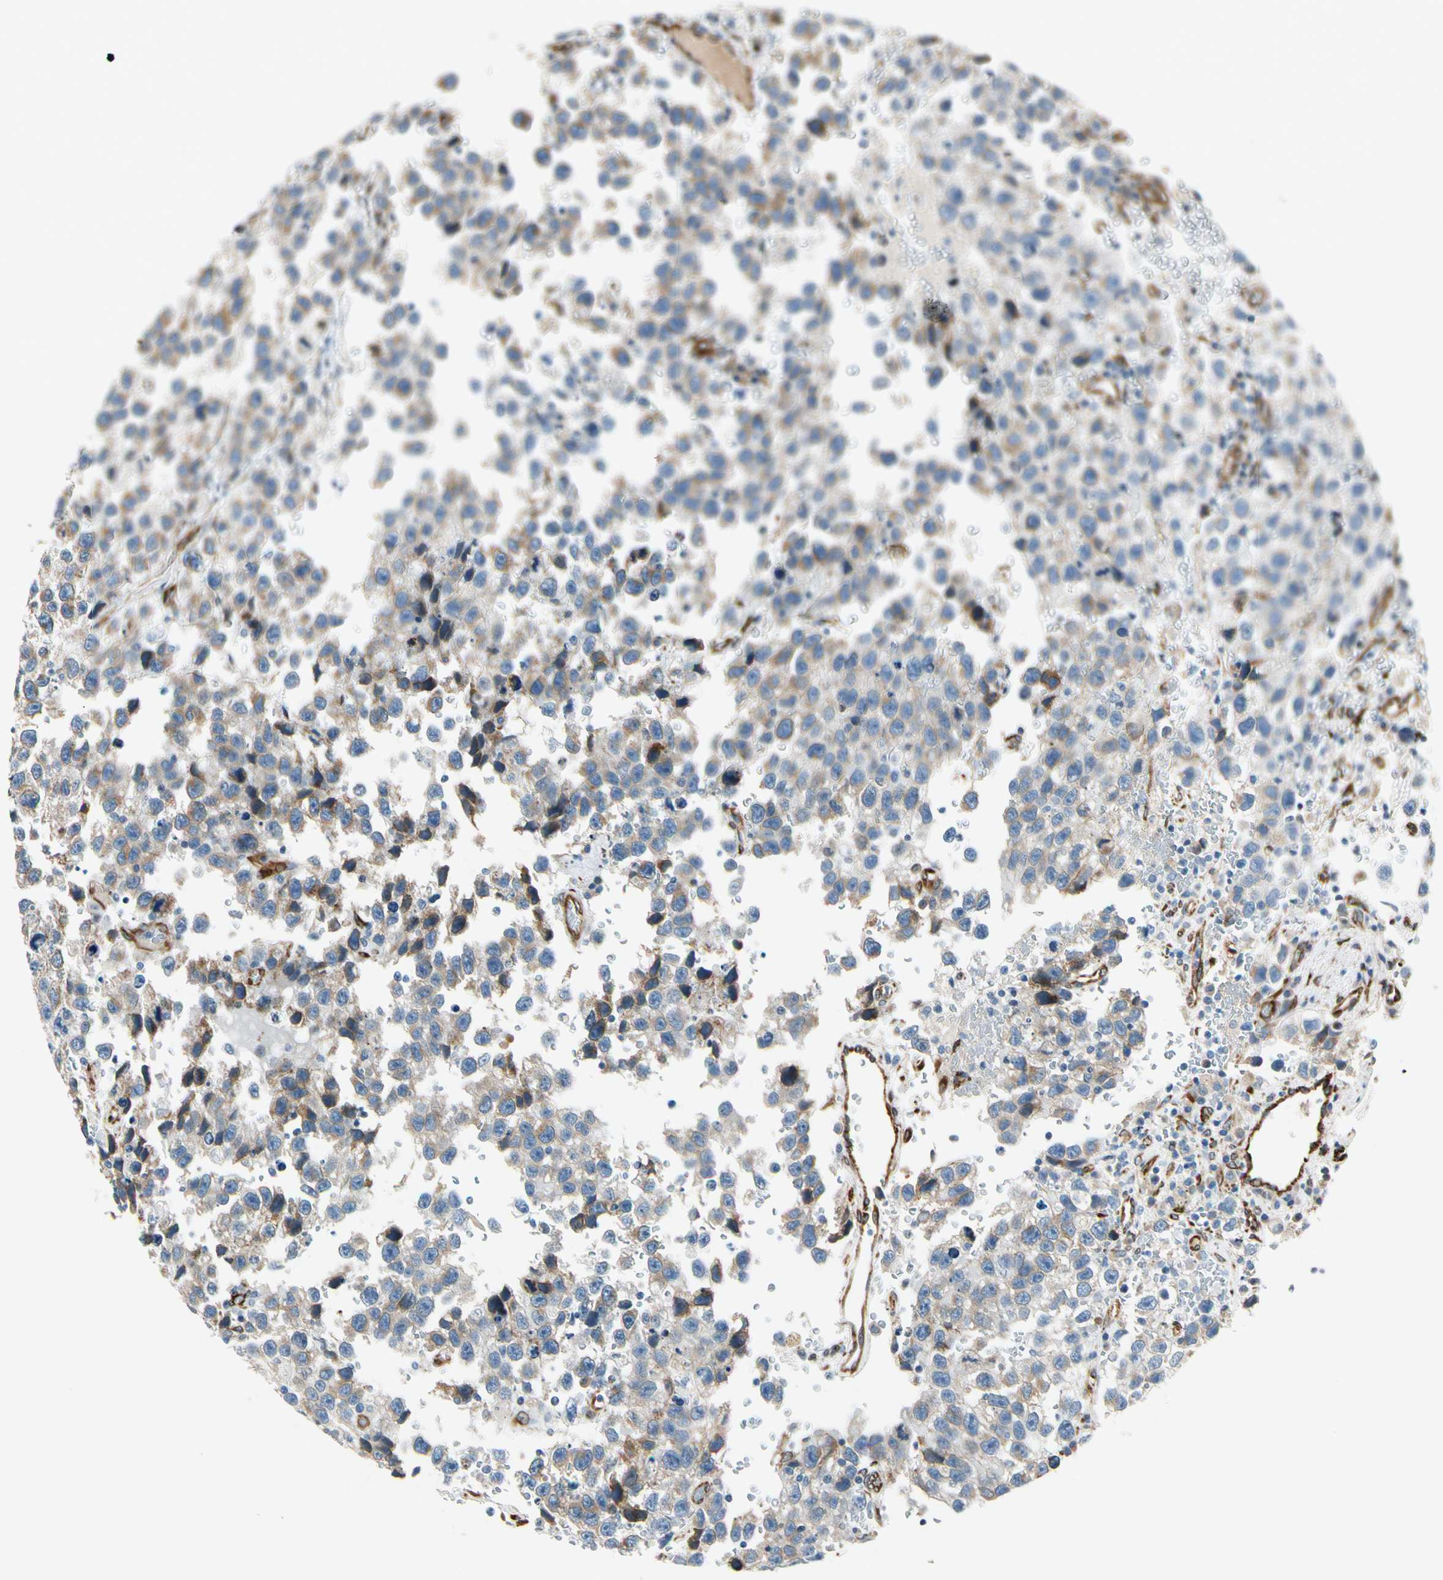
{"staining": {"intensity": "weak", "quantity": ">75%", "location": "cytoplasmic/membranous"}, "tissue": "testis cancer", "cell_type": "Tumor cells", "image_type": "cancer", "snomed": [{"axis": "morphology", "description": "Seminoma, NOS"}, {"axis": "topography", "description": "Testis"}], "caption": "Protein analysis of testis cancer tissue exhibits weak cytoplasmic/membranous positivity in approximately >75% of tumor cells.", "gene": "FKBP7", "patient": {"sex": "male", "age": 33}}